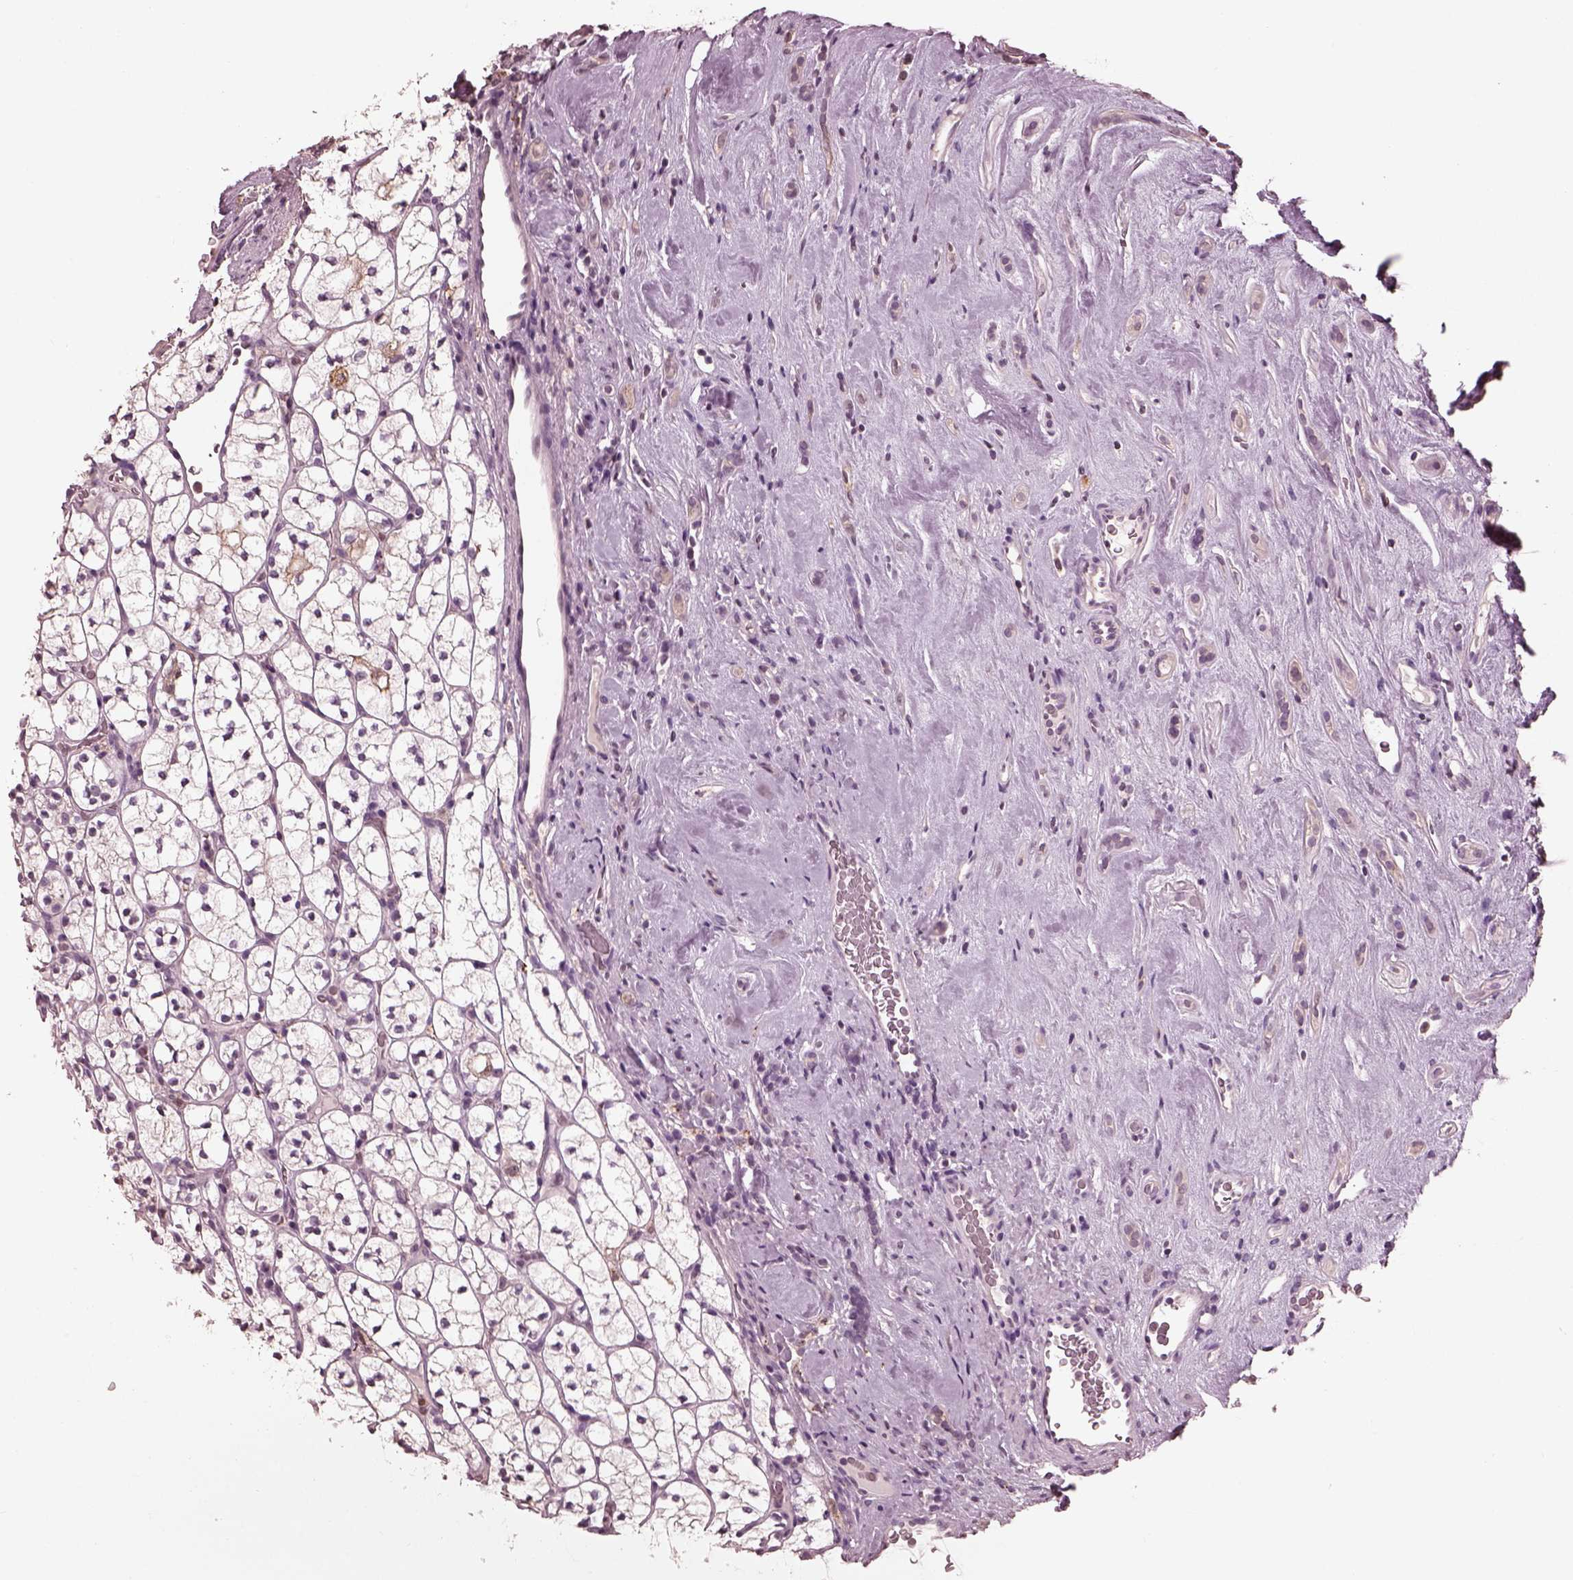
{"staining": {"intensity": "negative", "quantity": "none", "location": "none"}, "tissue": "renal cancer", "cell_type": "Tumor cells", "image_type": "cancer", "snomed": [{"axis": "morphology", "description": "Adenocarcinoma, NOS"}, {"axis": "topography", "description": "Kidney"}], "caption": "Tumor cells show no significant protein staining in renal cancer. (Stains: DAB immunohistochemistry with hematoxylin counter stain, Microscopy: brightfield microscopy at high magnification).", "gene": "TSKS", "patient": {"sex": "female", "age": 89}}